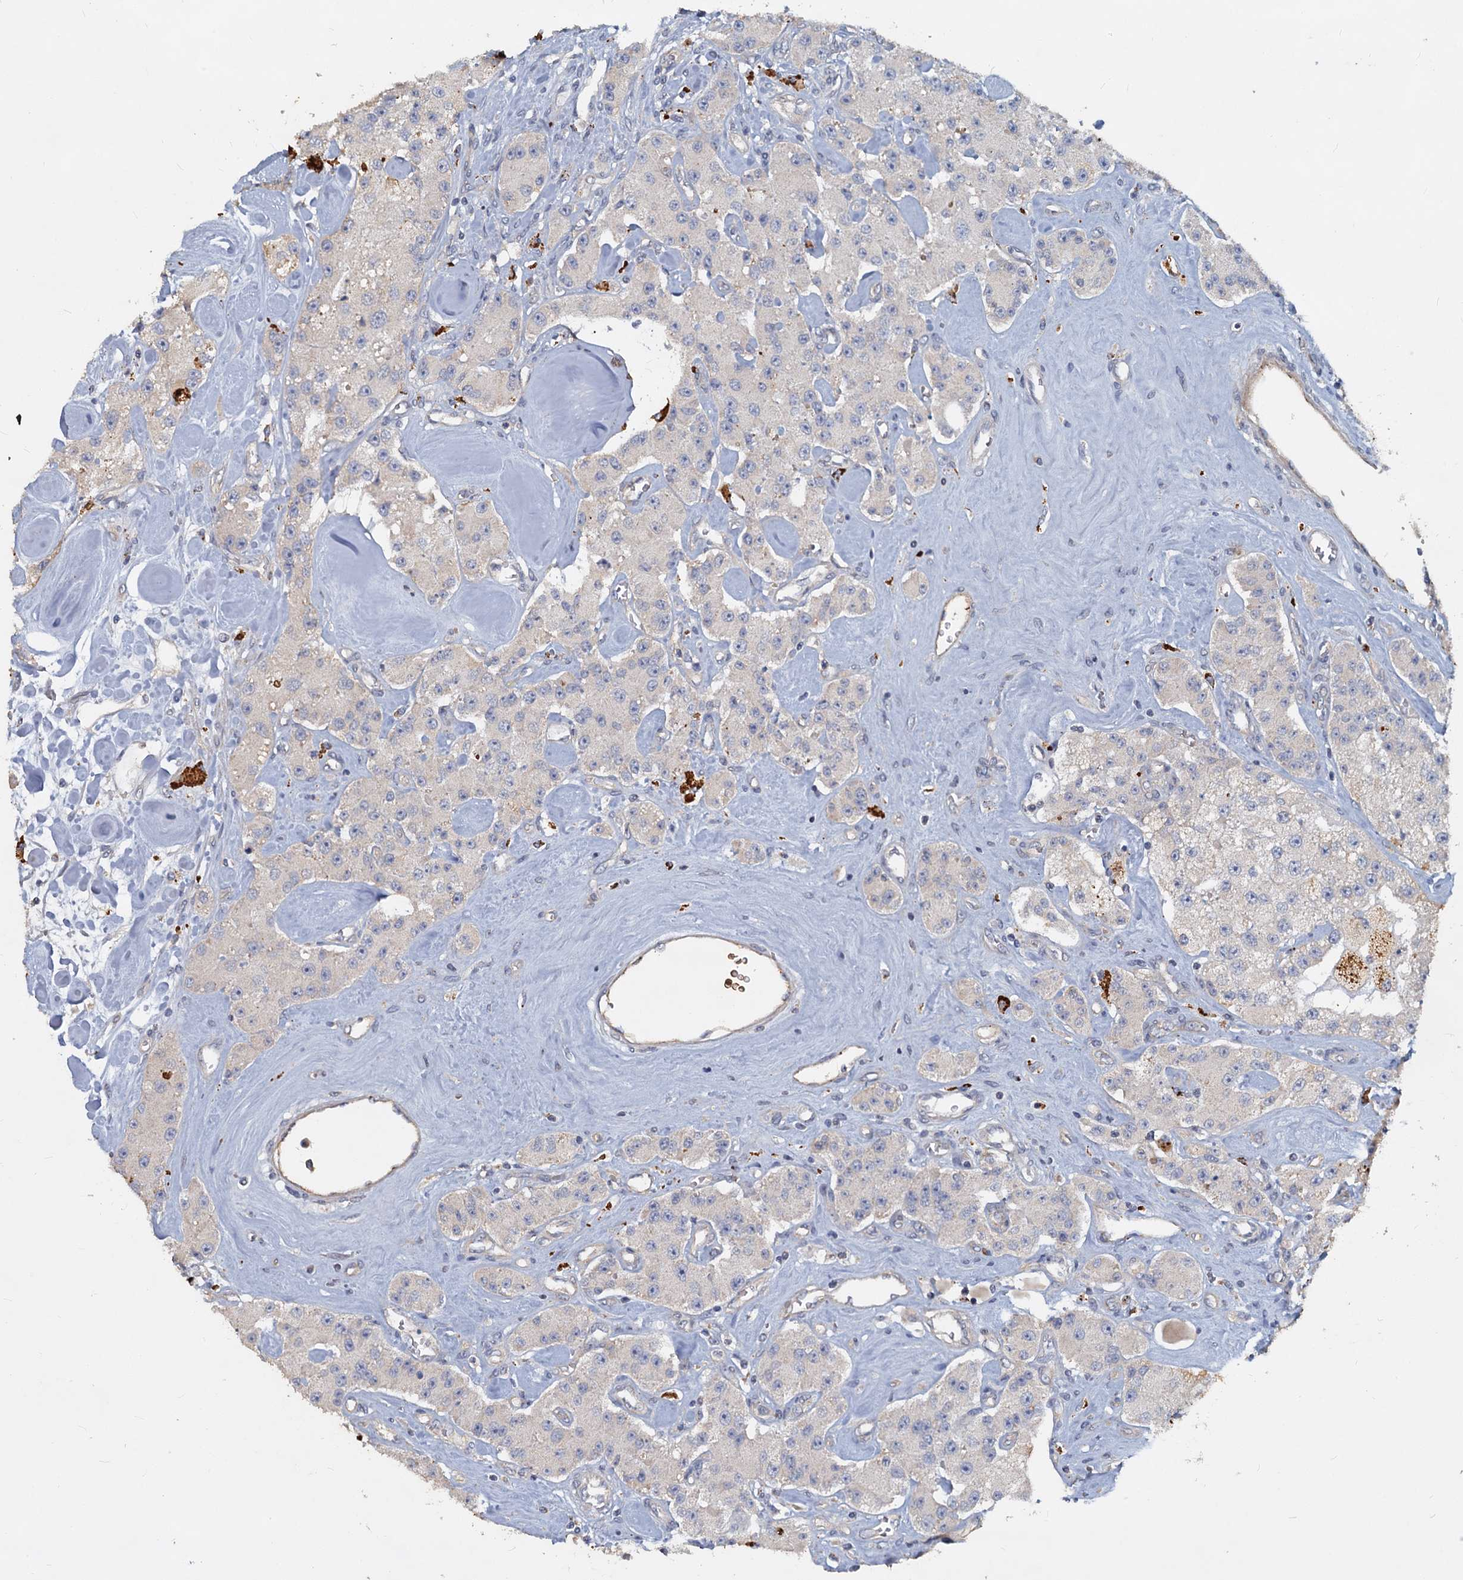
{"staining": {"intensity": "negative", "quantity": "none", "location": "none"}, "tissue": "carcinoid", "cell_type": "Tumor cells", "image_type": "cancer", "snomed": [{"axis": "morphology", "description": "Carcinoid, malignant, NOS"}, {"axis": "topography", "description": "Pancreas"}], "caption": "Immunohistochemistry (IHC) of carcinoid (malignant) reveals no staining in tumor cells.", "gene": "SLC2A7", "patient": {"sex": "male", "age": 41}}